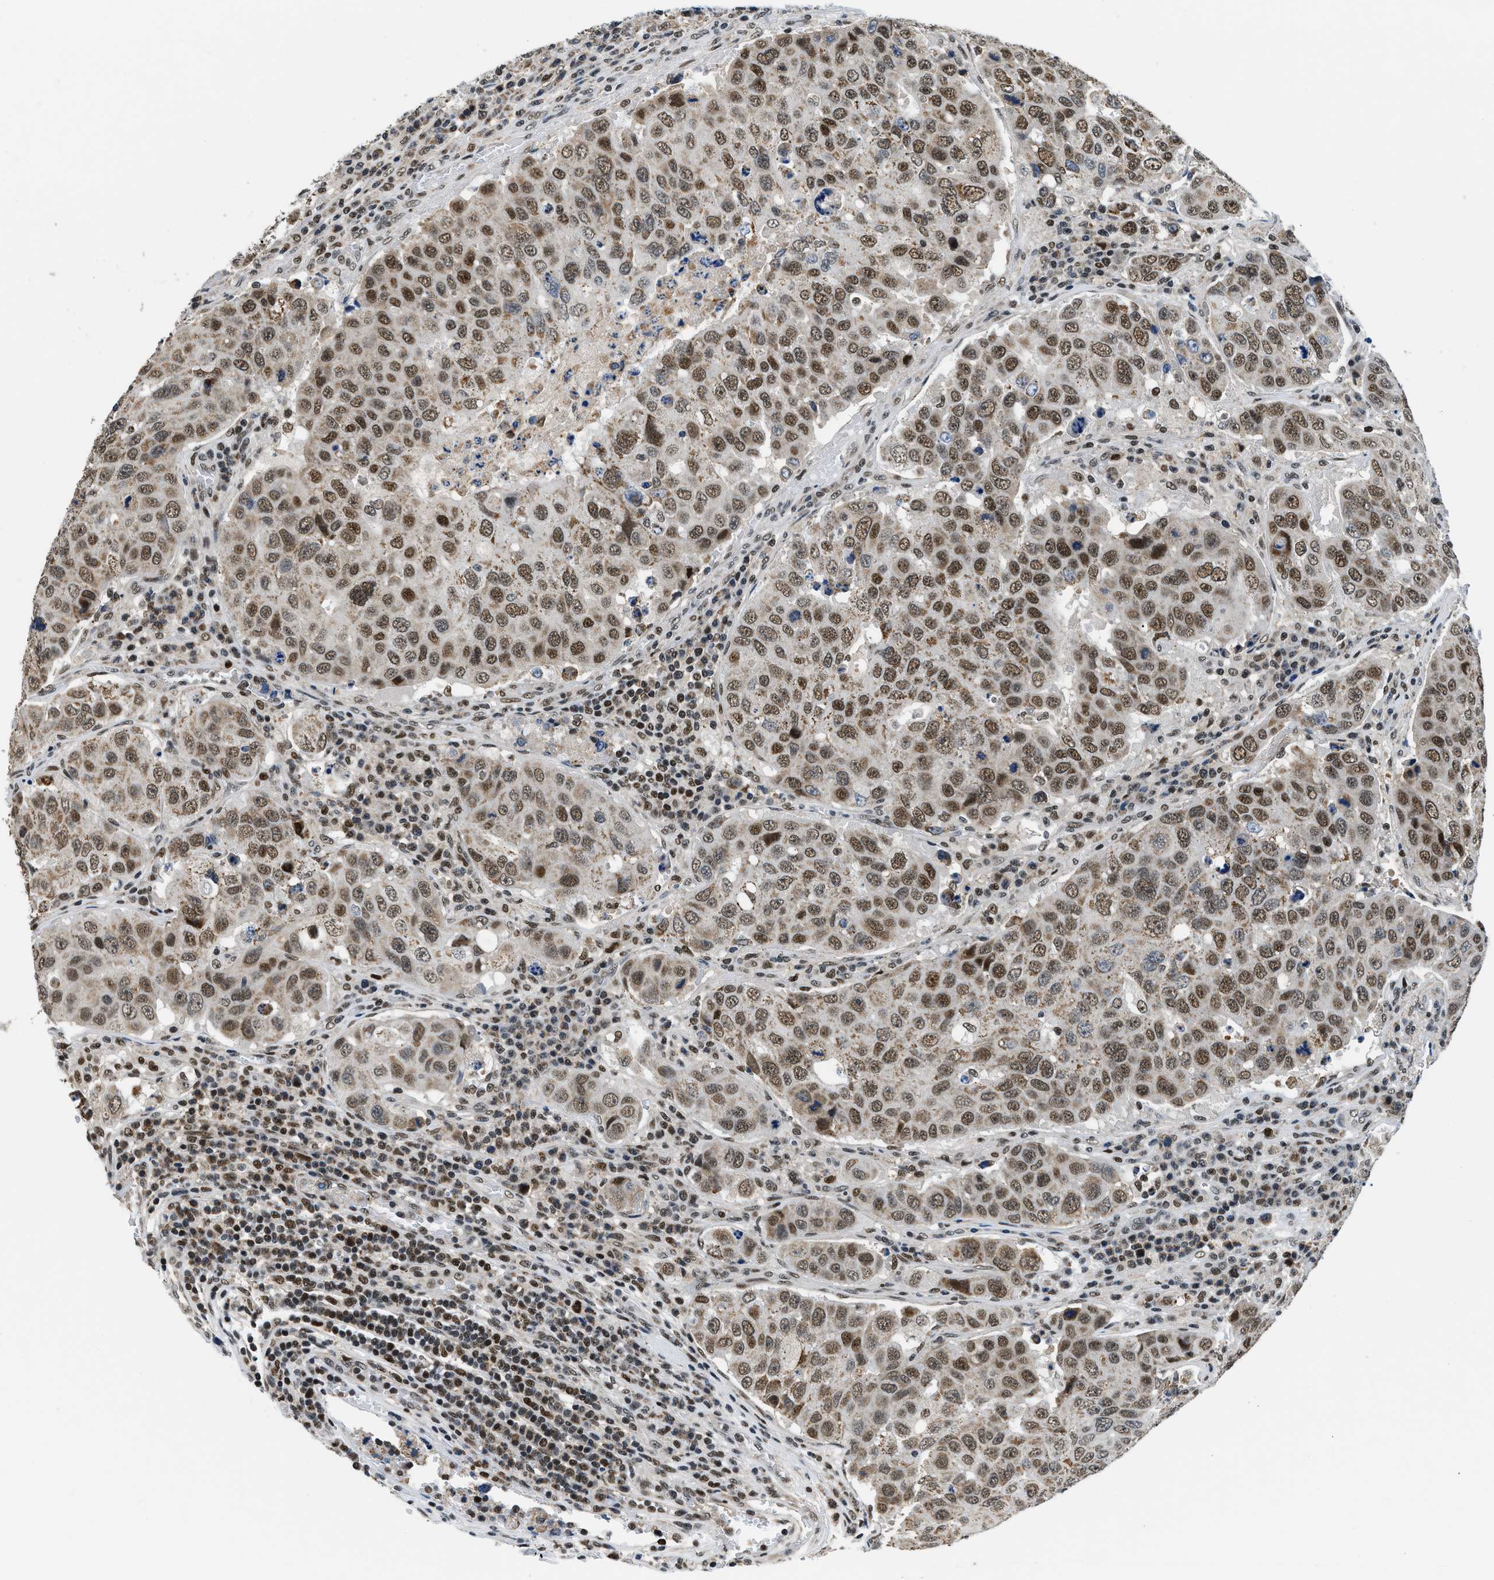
{"staining": {"intensity": "moderate", "quantity": ">75%", "location": "nuclear"}, "tissue": "urothelial cancer", "cell_type": "Tumor cells", "image_type": "cancer", "snomed": [{"axis": "morphology", "description": "Urothelial carcinoma, High grade"}, {"axis": "topography", "description": "Lymph node"}, {"axis": "topography", "description": "Urinary bladder"}], "caption": "An immunohistochemistry photomicrograph of neoplastic tissue is shown. Protein staining in brown highlights moderate nuclear positivity in high-grade urothelial carcinoma within tumor cells. The staining was performed using DAB to visualize the protein expression in brown, while the nuclei were stained in blue with hematoxylin (Magnification: 20x).", "gene": "KDM3B", "patient": {"sex": "male", "age": 51}}